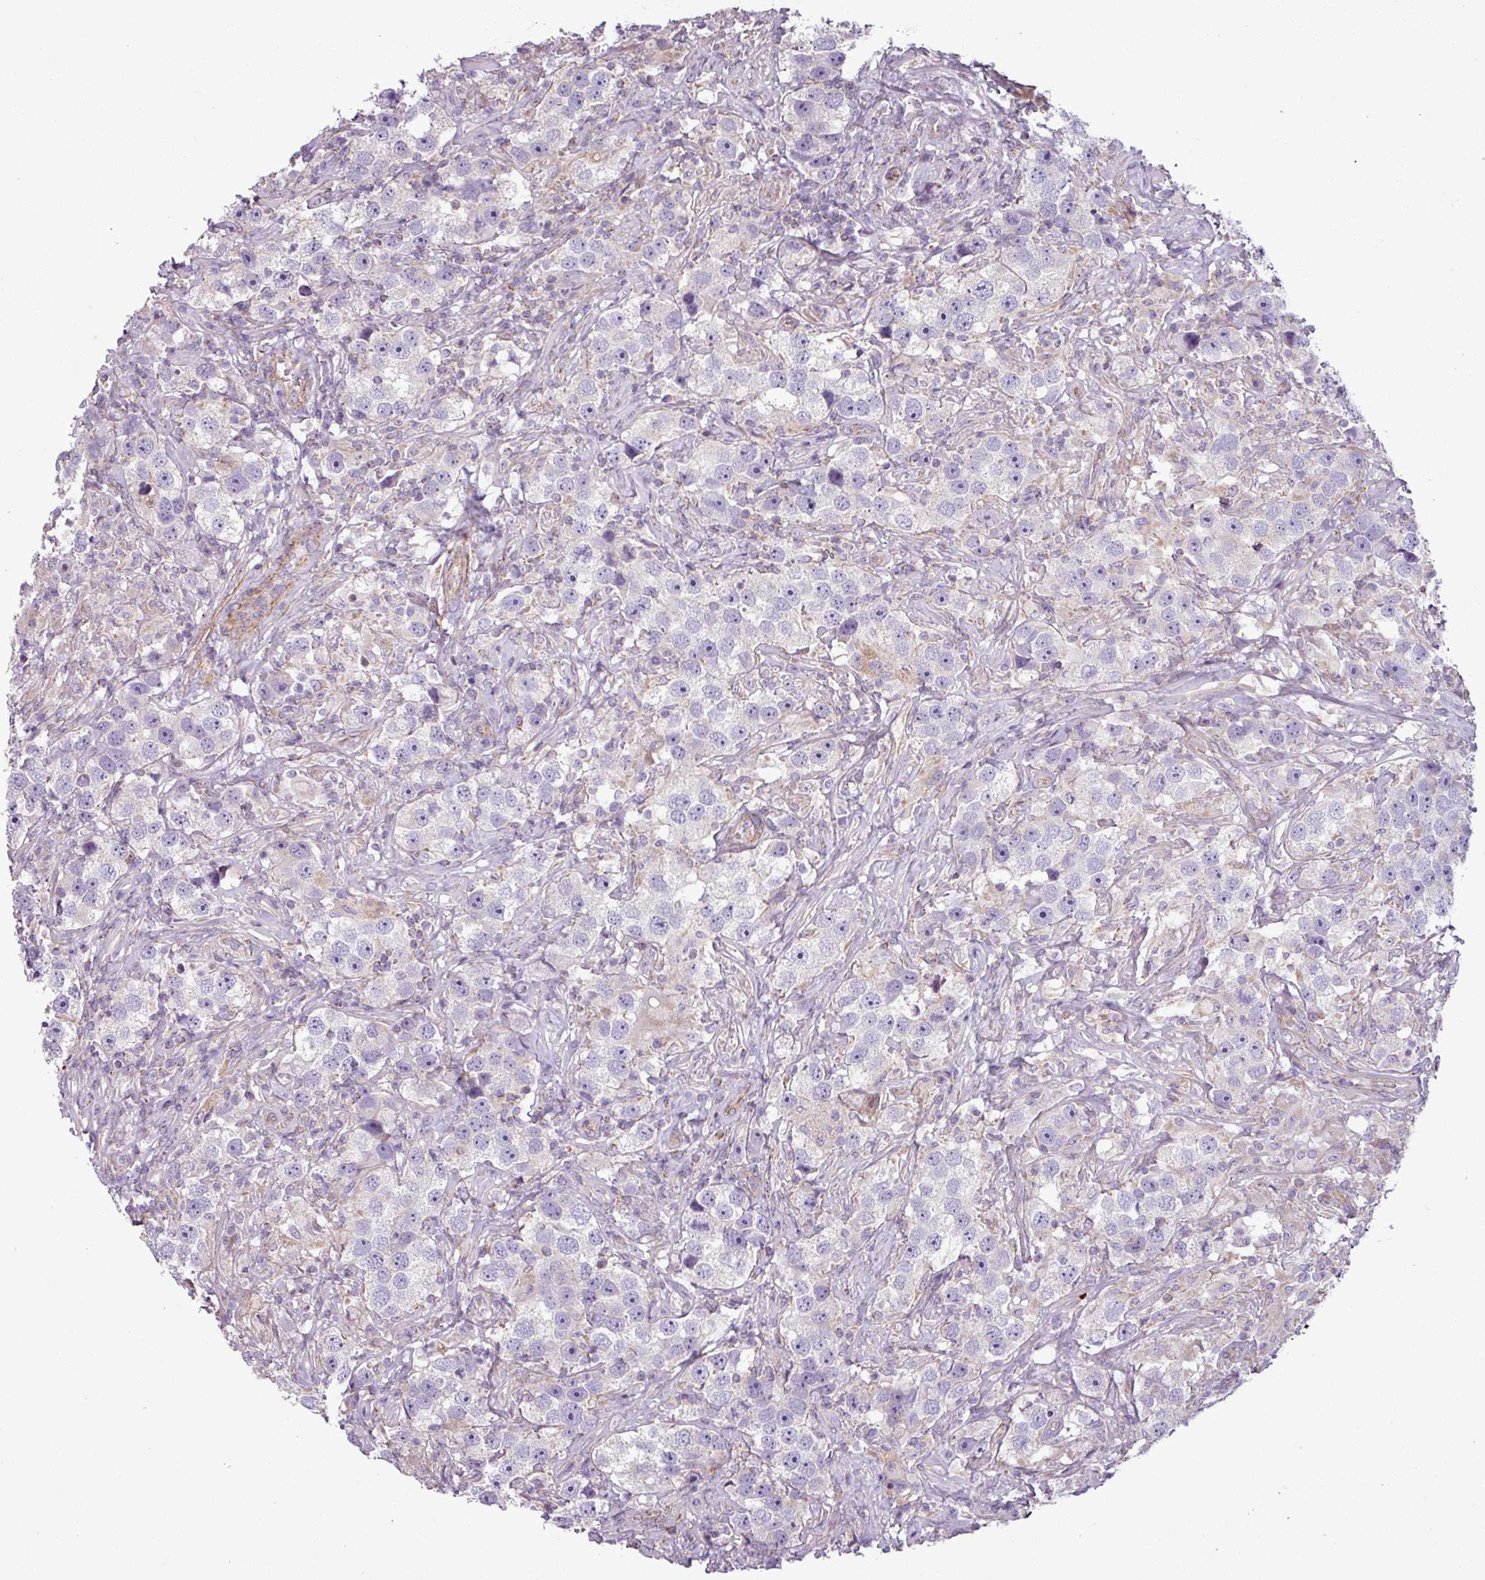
{"staining": {"intensity": "negative", "quantity": "none", "location": "none"}, "tissue": "testis cancer", "cell_type": "Tumor cells", "image_type": "cancer", "snomed": [{"axis": "morphology", "description": "Seminoma, NOS"}, {"axis": "topography", "description": "Testis"}], "caption": "This is a image of immunohistochemistry (IHC) staining of testis seminoma, which shows no expression in tumor cells. (Stains: DAB (3,3'-diaminobenzidine) IHC with hematoxylin counter stain, Microscopy: brightfield microscopy at high magnification).", "gene": "BTN2A2", "patient": {"sex": "male", "age": 49}}